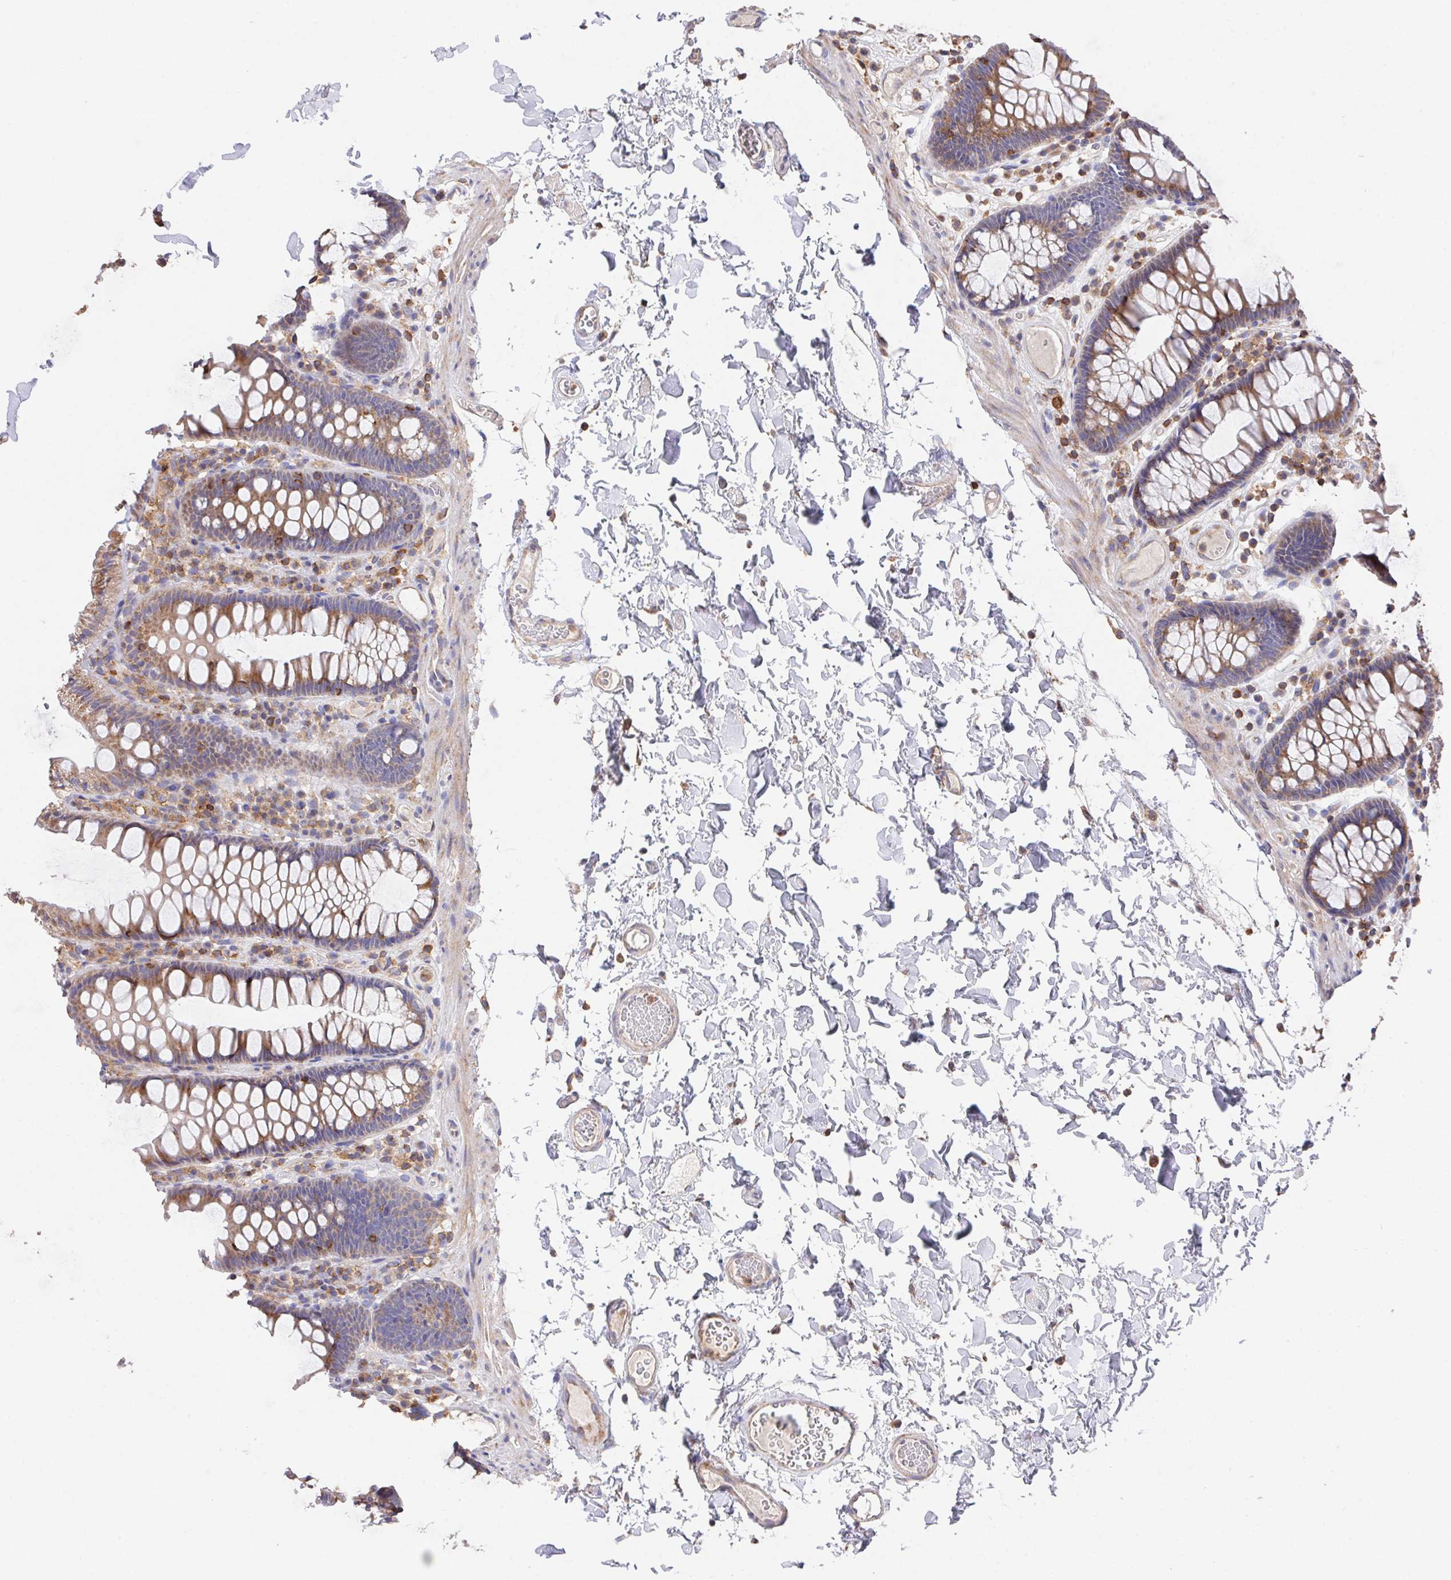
{"staining": {"intensity": "weak", "quantity": "<25%", "location": "cytoplasmic/membranous"}, "tissue": "colon", "cell_type": "Endothelial cells", "image_type": "normal", "snomed": [{"axis": "morphology", "description": "Normal tissue, NOS"}, {"axis": "topography", "description": "Colon"}, {"axis": "topography", "description": "Peripheral nerve tissue"}], "caption": "Benign colon was stained to show a protein in brown. There is no significant positivity in endothelial cells. (DAB immunohistochemistry with hematoxylin counter stain).", "gene": "FAM241A", "patient": {"sex": "male", "age": 84}}